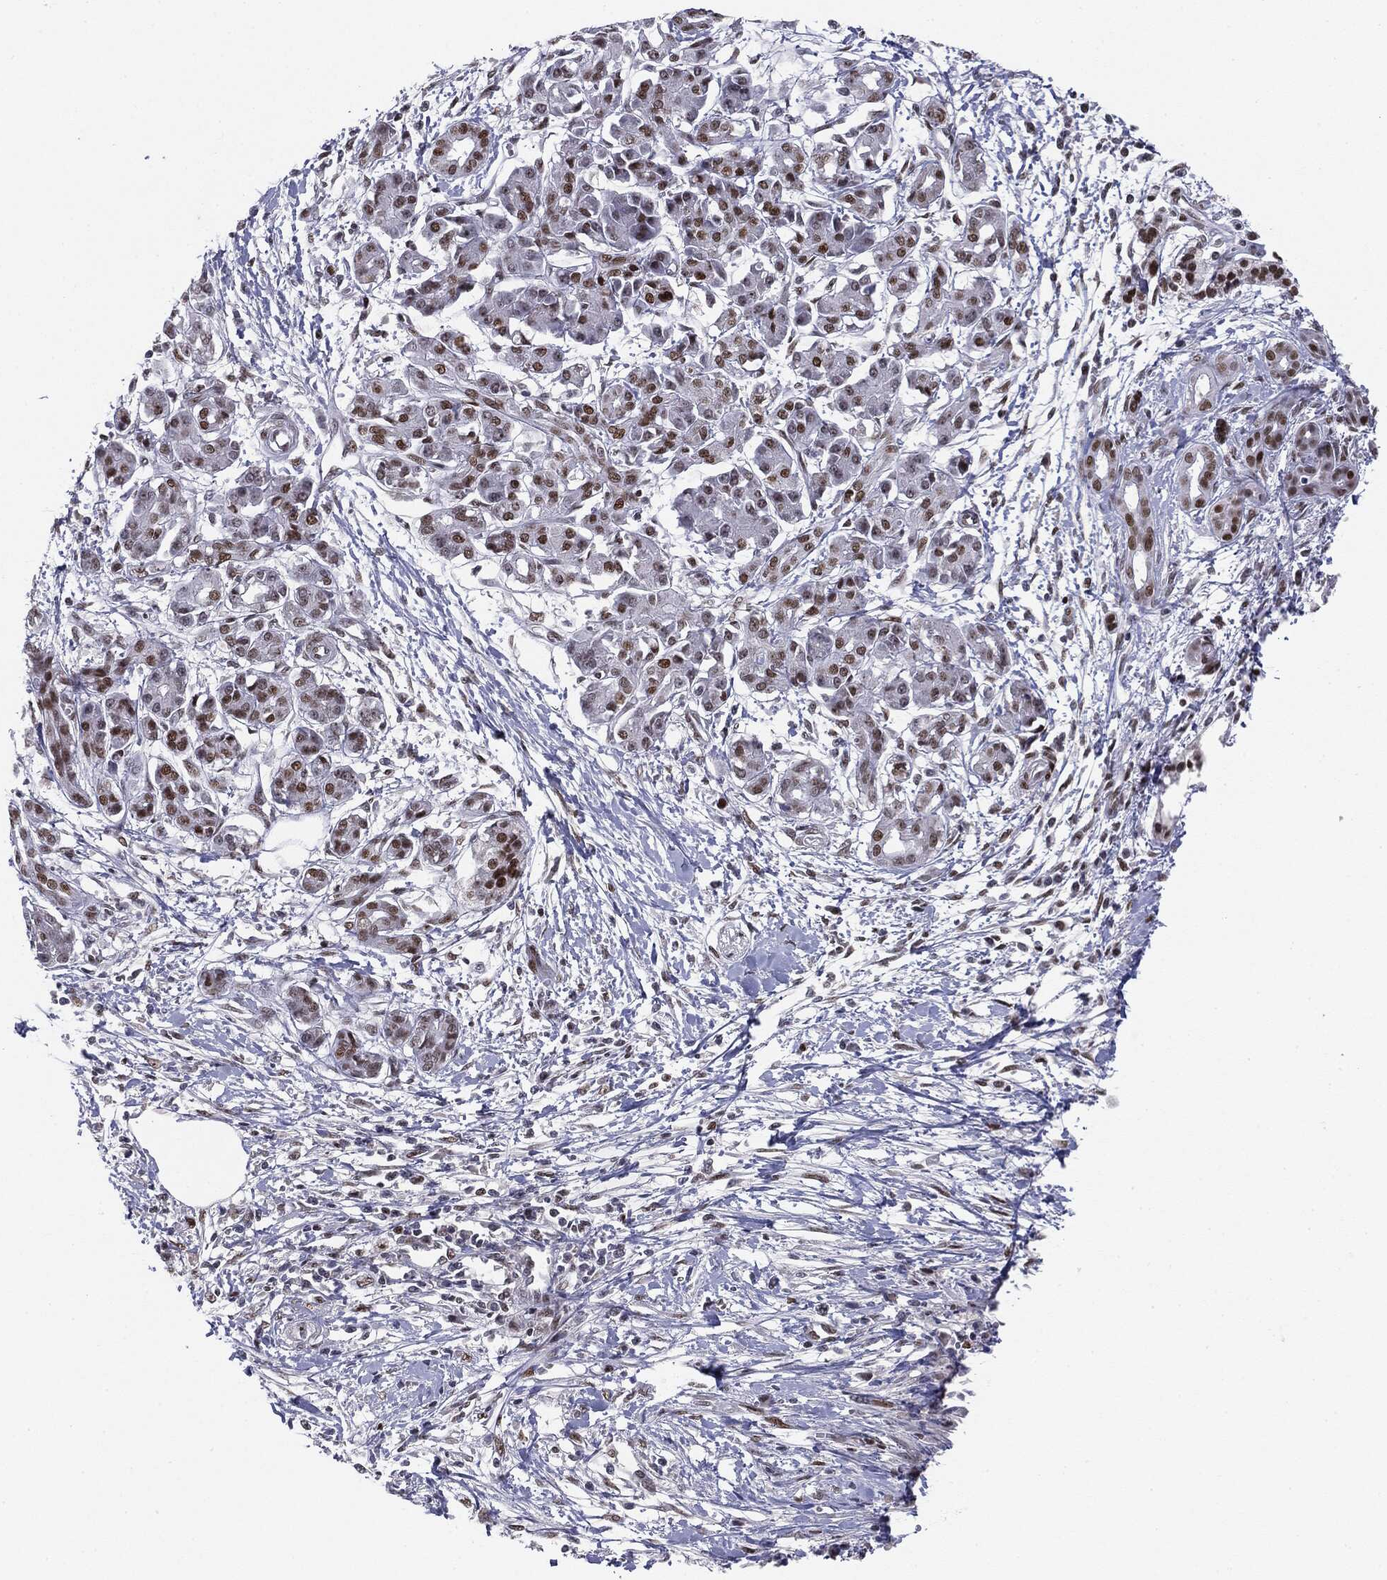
{"staining": {"intensity": "moderate", "quantity": "25%-75%", "location": "nuclear"}, "tissue": "pancreatic cancer", "cell_type": "Tumor cells", "image_type": "cancer", "snomed": [{"axis": "morphology", "description": "Adenocarcinoma, NOS"}, {"axis": "topography", "description": "Pancreas"}], "caption": "High-magnification brightfield microscopy of pancreatic adenocarcinoma stained with DAB (brown) and counterstained with hematoxylin (blue). tumor cells exhibit moderate nuclear staining is appreciated in approximately25%-75% of cells. Ihc stains the protein of interest in brown and the nuclei are stained blue.", "gene": "MDC1", "patient": {"sex": "male", "age": 72}}